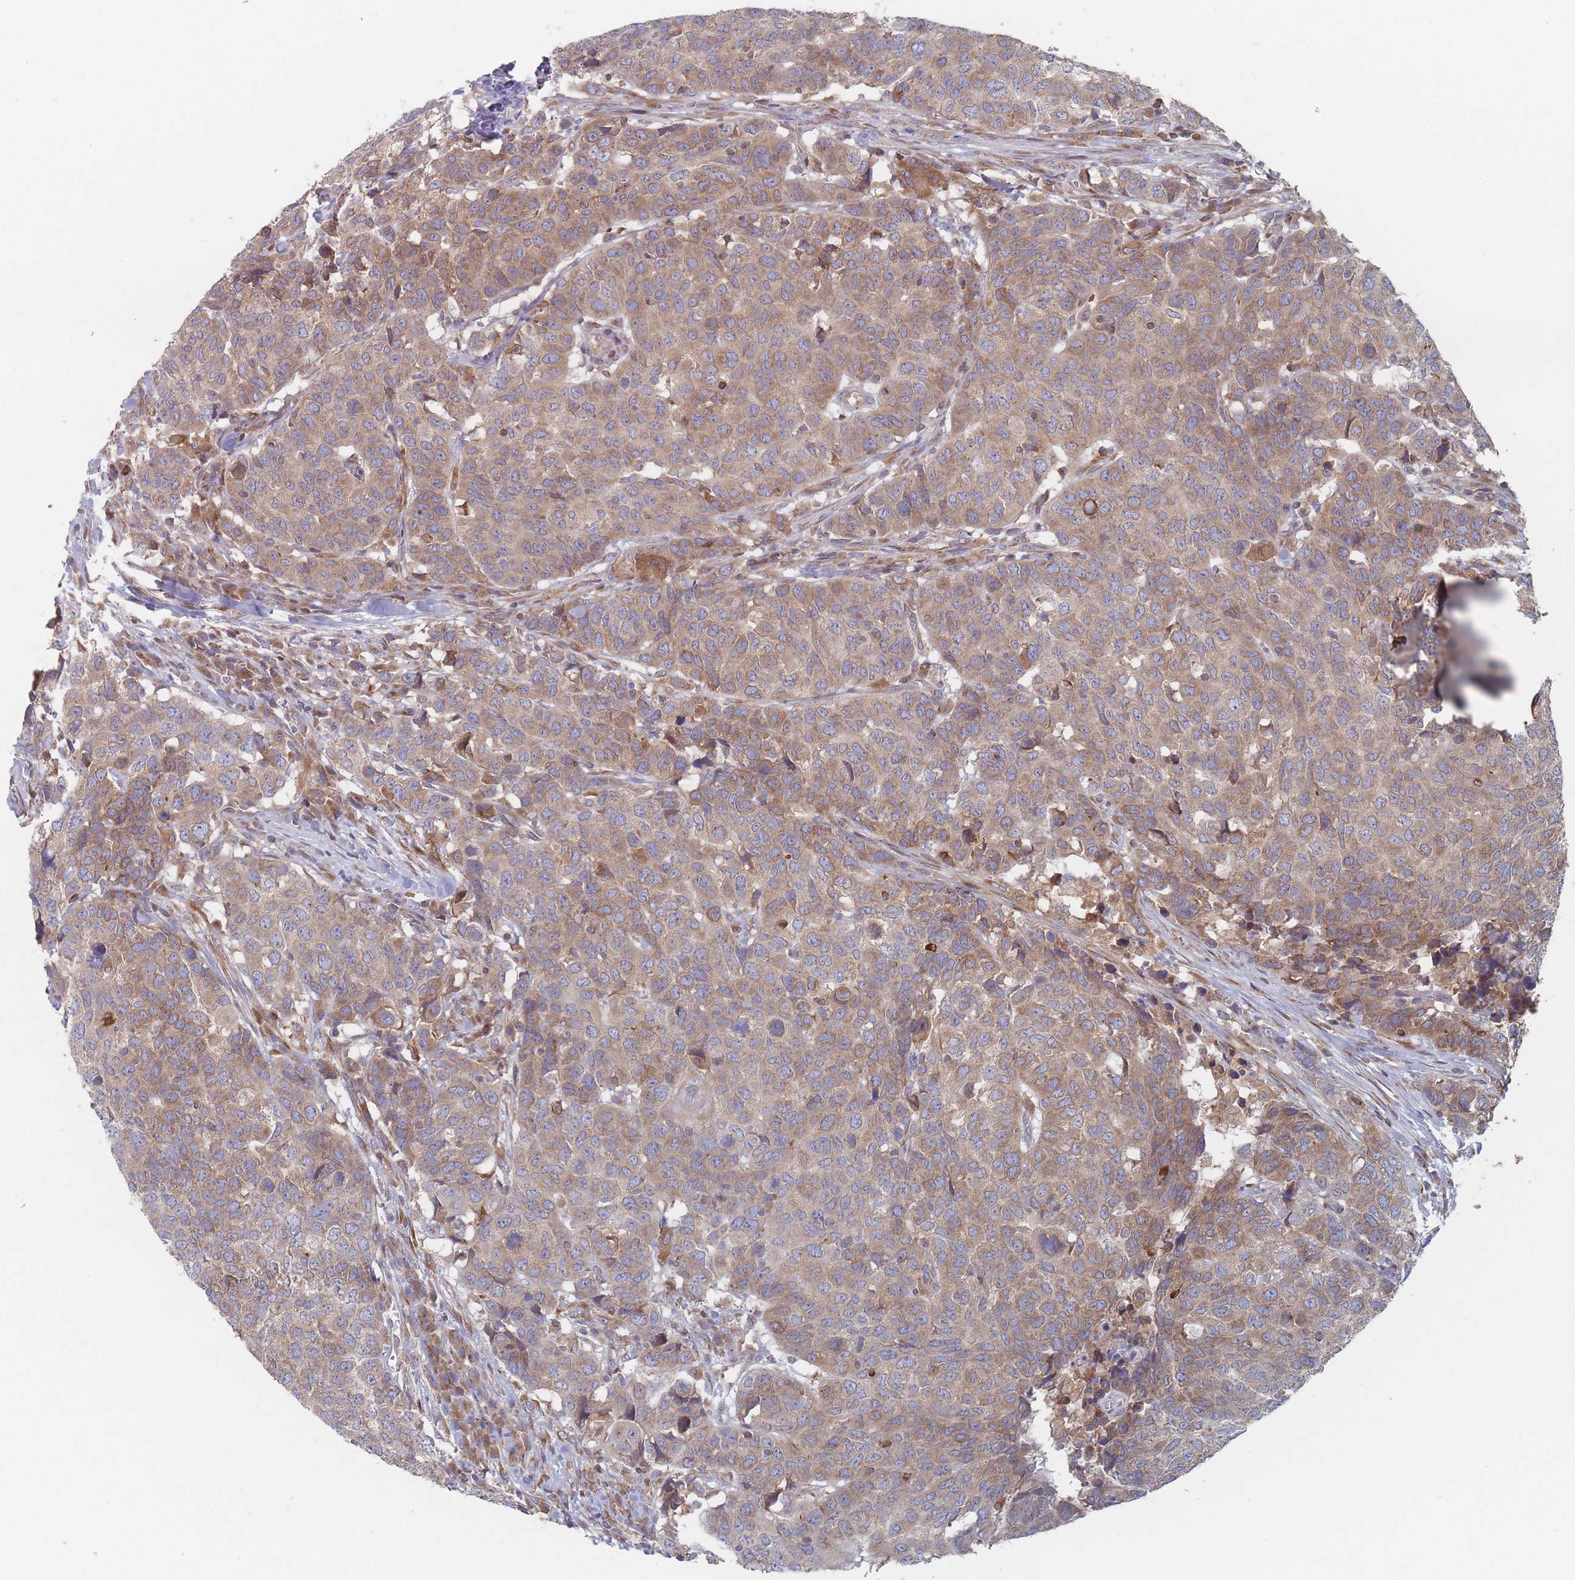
{"staining": {"intensity": "moderate", "quantity": ">75%", "location": "cytoplasmic/membranous"}, "tissue": "head and neck cancer", "cell_type": "Tumor cells", "image_type": "cancer", "snomed": [{"axis": "morphology", "description": "Squamous cell carcinoma, NOS"}, {"axis": "topography", "description": "Oral tissue"}, {"axis": "topography", "description": "Head-Neck"}], "caption": "Immunohistochemistry of human head and neck cancer (squamous cell carcinoma) exhibits medium levels of moderate cytoplasmic/membranous positivity in approximately >75% of tumor cells.", "gene": "KDSR", "patient": {"sex": "female", "age": 70}}